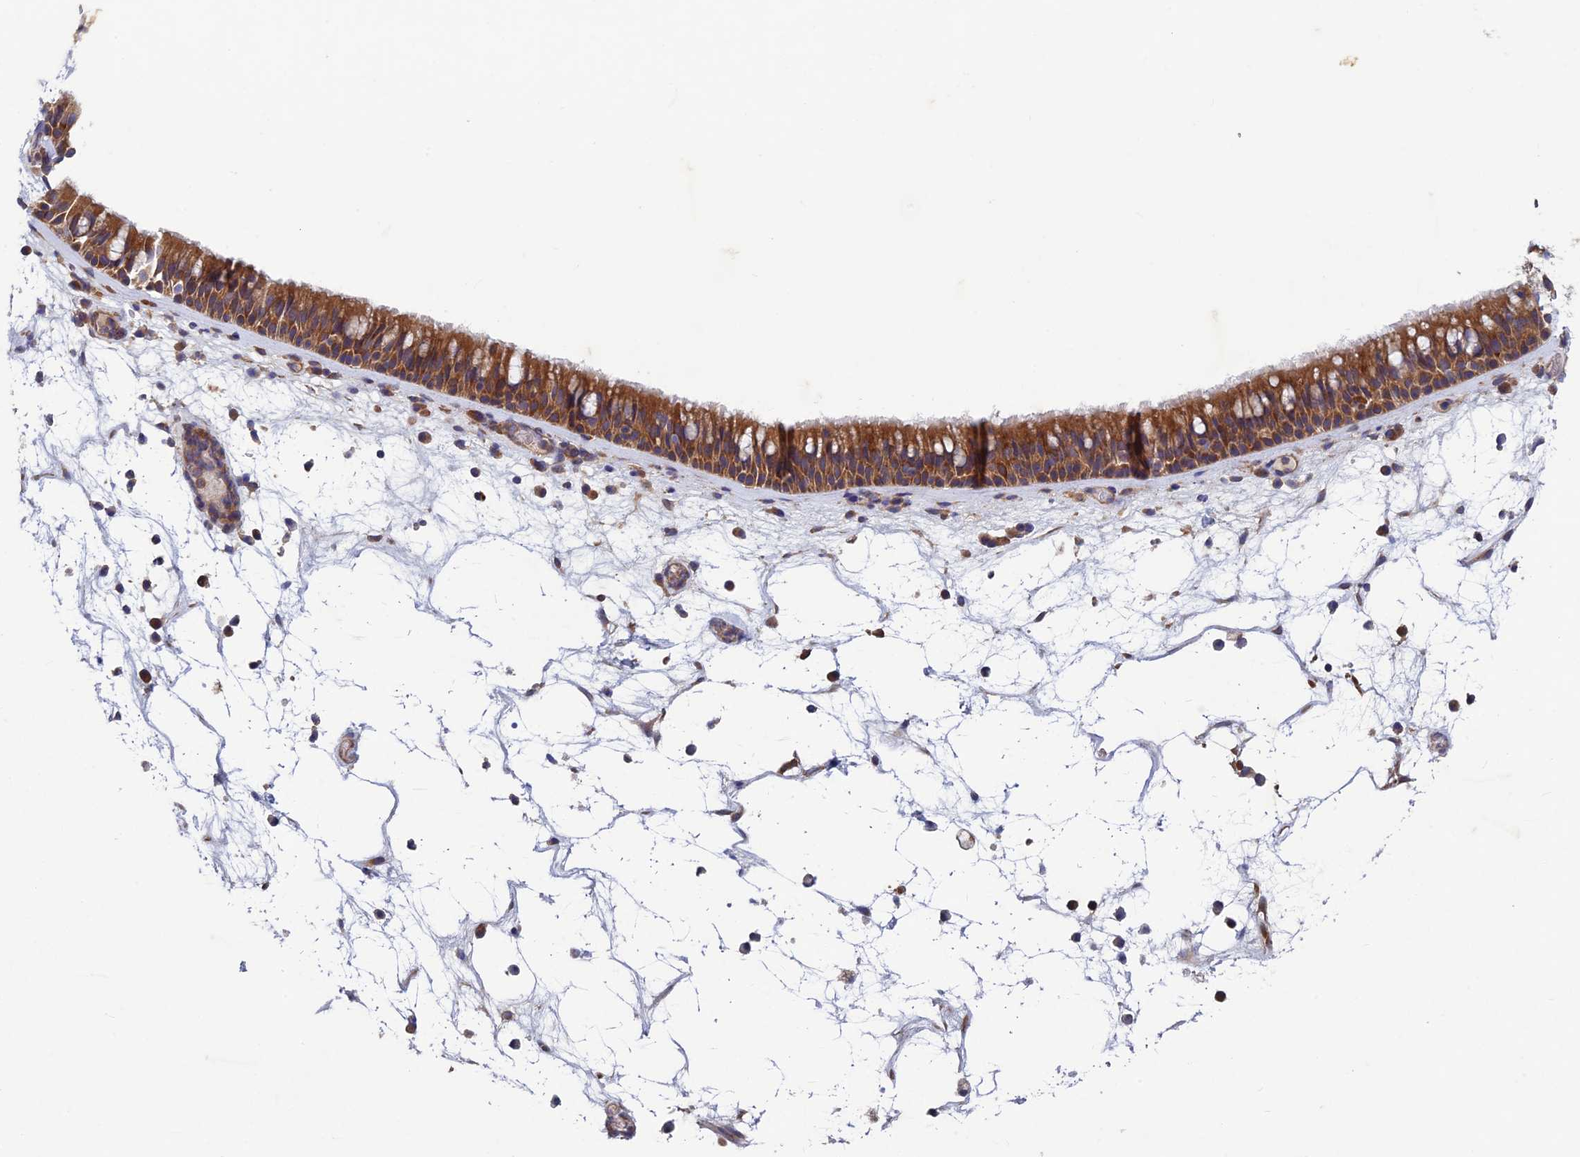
{"staining": {"intensity": "strong", "quantity": ">75%", "location": "cytoplasmic/membranous"}, "tissue": "nasopharynx", "cell_type": "Respiratory epithelial cells", "image_type": "normal", "snomed": [{"axis": "morphology", "description": "Normal tissue, NOS"}, {"axis": "morphology", "description": "Inflammation, NOS"}, {"axis": "morphology", "description": "Malignant melanoma, Metastatic site"}, {"axis": "topography", "description": "Nasopharynx"}], "caption": "High-power microscopy captured an immunohistochemistry image of unremarkable nasopharynx, revealing strong cytoplasmic/membranous positivity in approximately >75% of respiratory epithelial cells. (brown staining indicates protein expression, while blue staining denotes nuclei).", "gene": "NCAPG", "patient": {"sex": "male", "age": 70}}